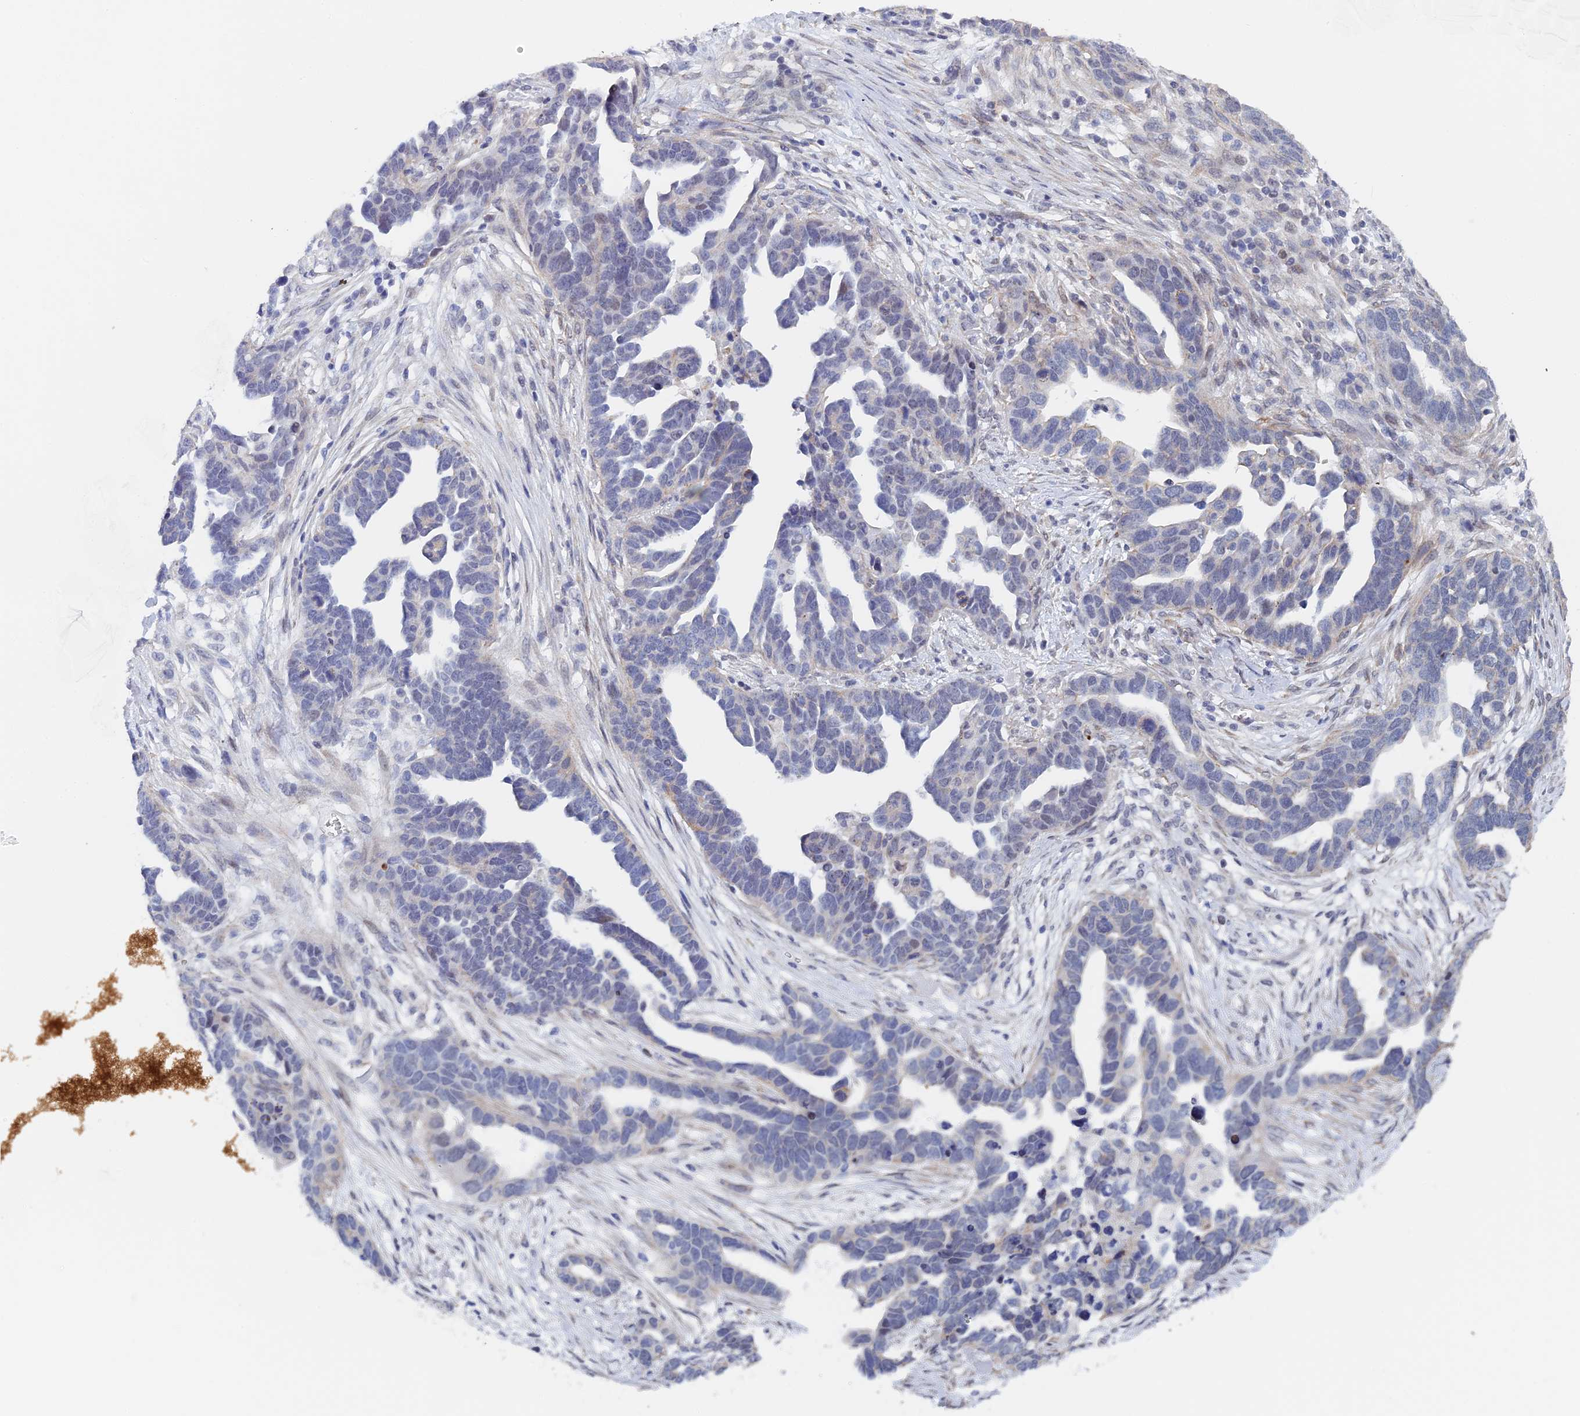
{"staining": {"intensity": "negative", "quantity": "none", "location": "none"}, "tissue": "ovarian cancer", "cell_type": "Tumor cells", "image_type": "cancer", "snomed": [{"axis": "morphology", "description": "Cystadenocarcinoma, serous, NOS"}, {"axis": "topography", "description": "Ovary"}], "caption": "DAB immunohistochemical staining of serous cystadenocarcinoma (ovarian) shows no significant expression in tumor cells. (Stains: DAB (3,3'-diaminobenzidine) immunohistochemistry (IHC) with hematoxylin counter stain, Microscopy: brightfield microscopy at high magnification).", "gene": "GMNC", "patient": {"sex": "female", "age": 54}}